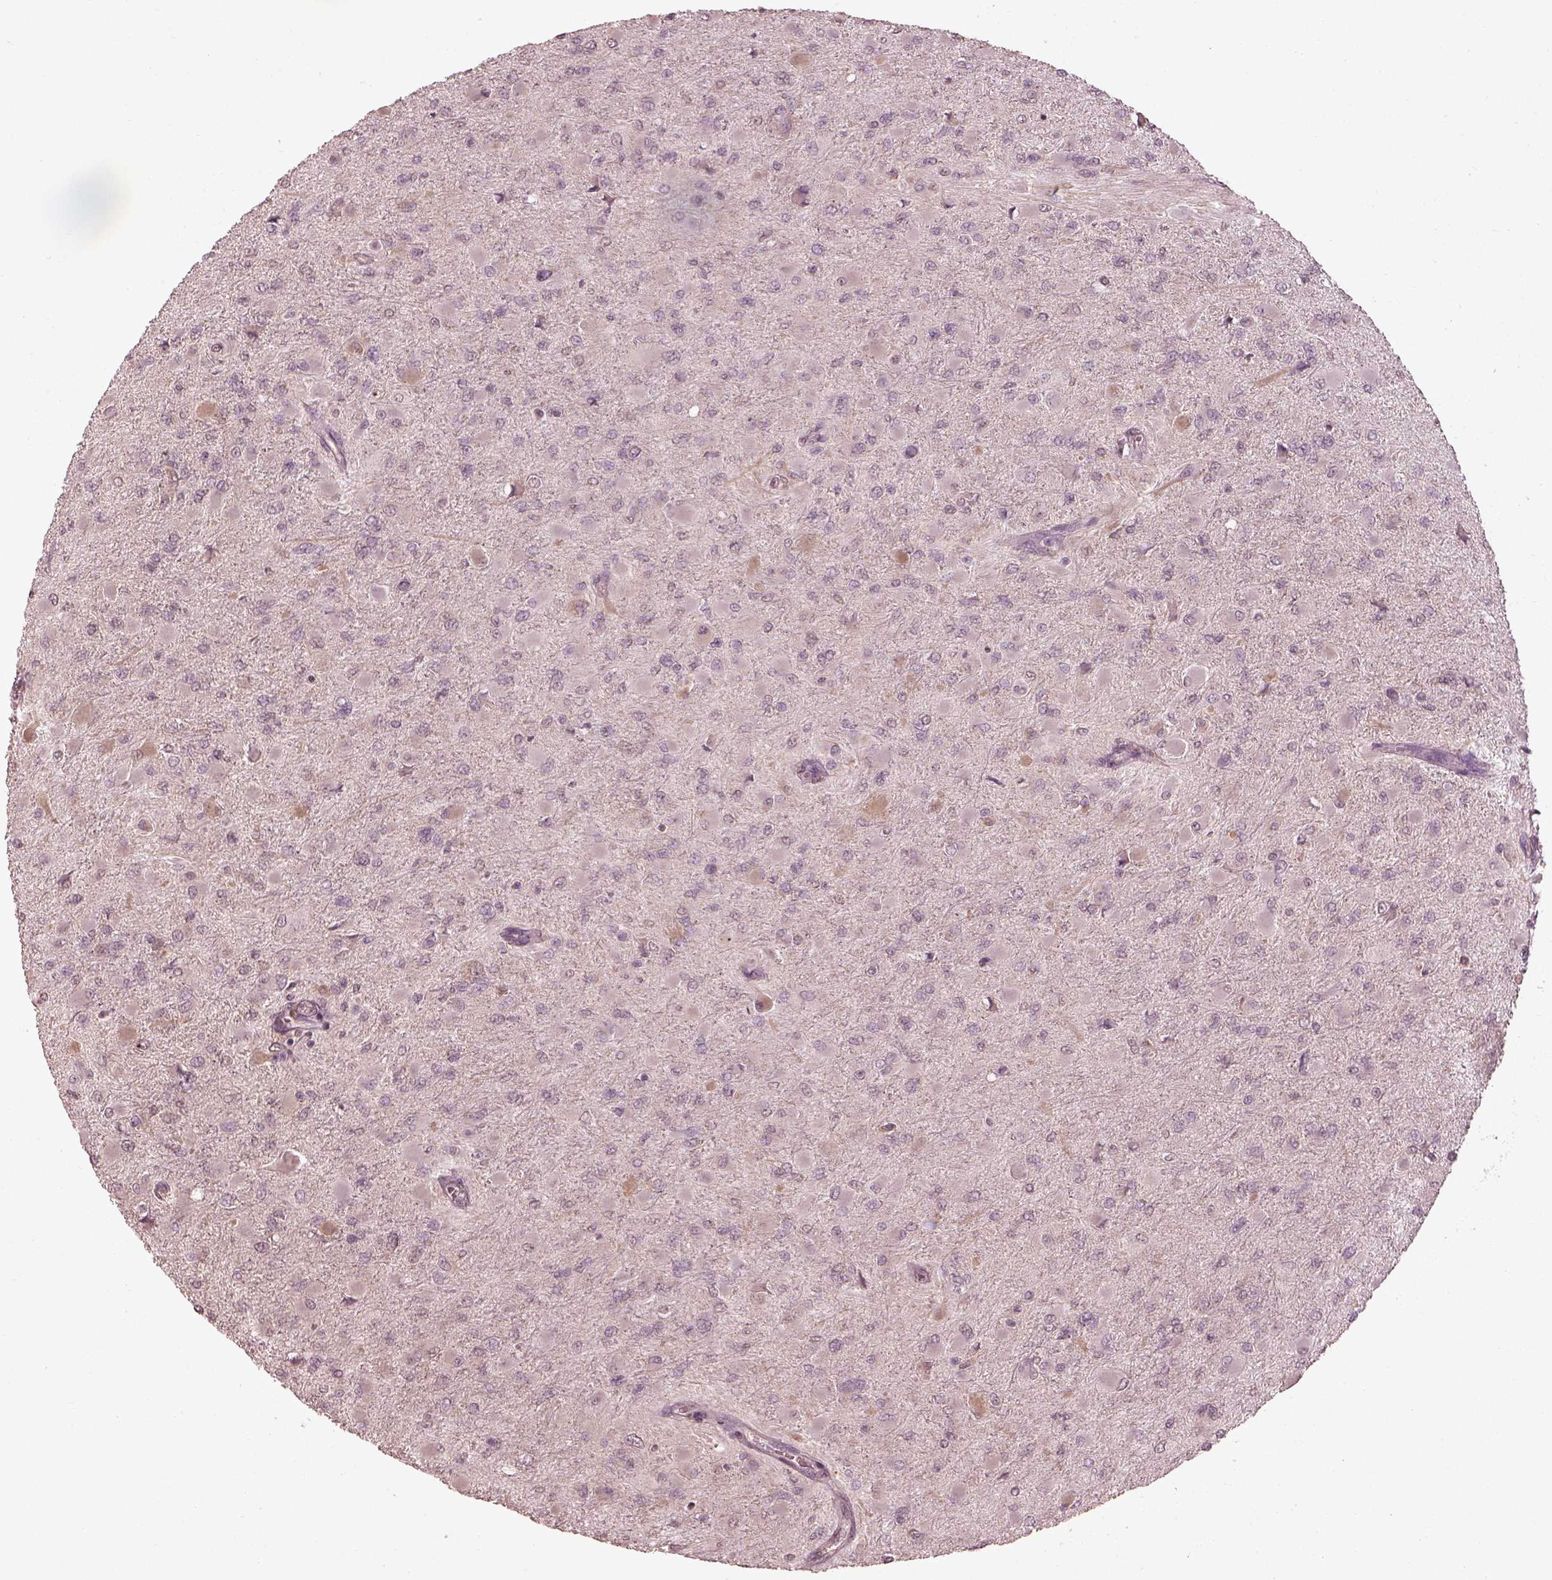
{"staining": {"intensity": "negative", "quantity": "none", "location": "none"}, "tissue": "glioma", "cell_type": "Tumor cells", "image_type": "cancer", "snomed": [{"axis": "morphology", "description": "Glioma, malignant, High grade"}, {"axis": "topography", "description": "Cerebral cortex"}], "caption": "This is an immunohistochemistry histopathology image of glioma. There is no staining in tumor cells.", "gene": "CALR3", "patient": {"sex": "female", "age": 36}}